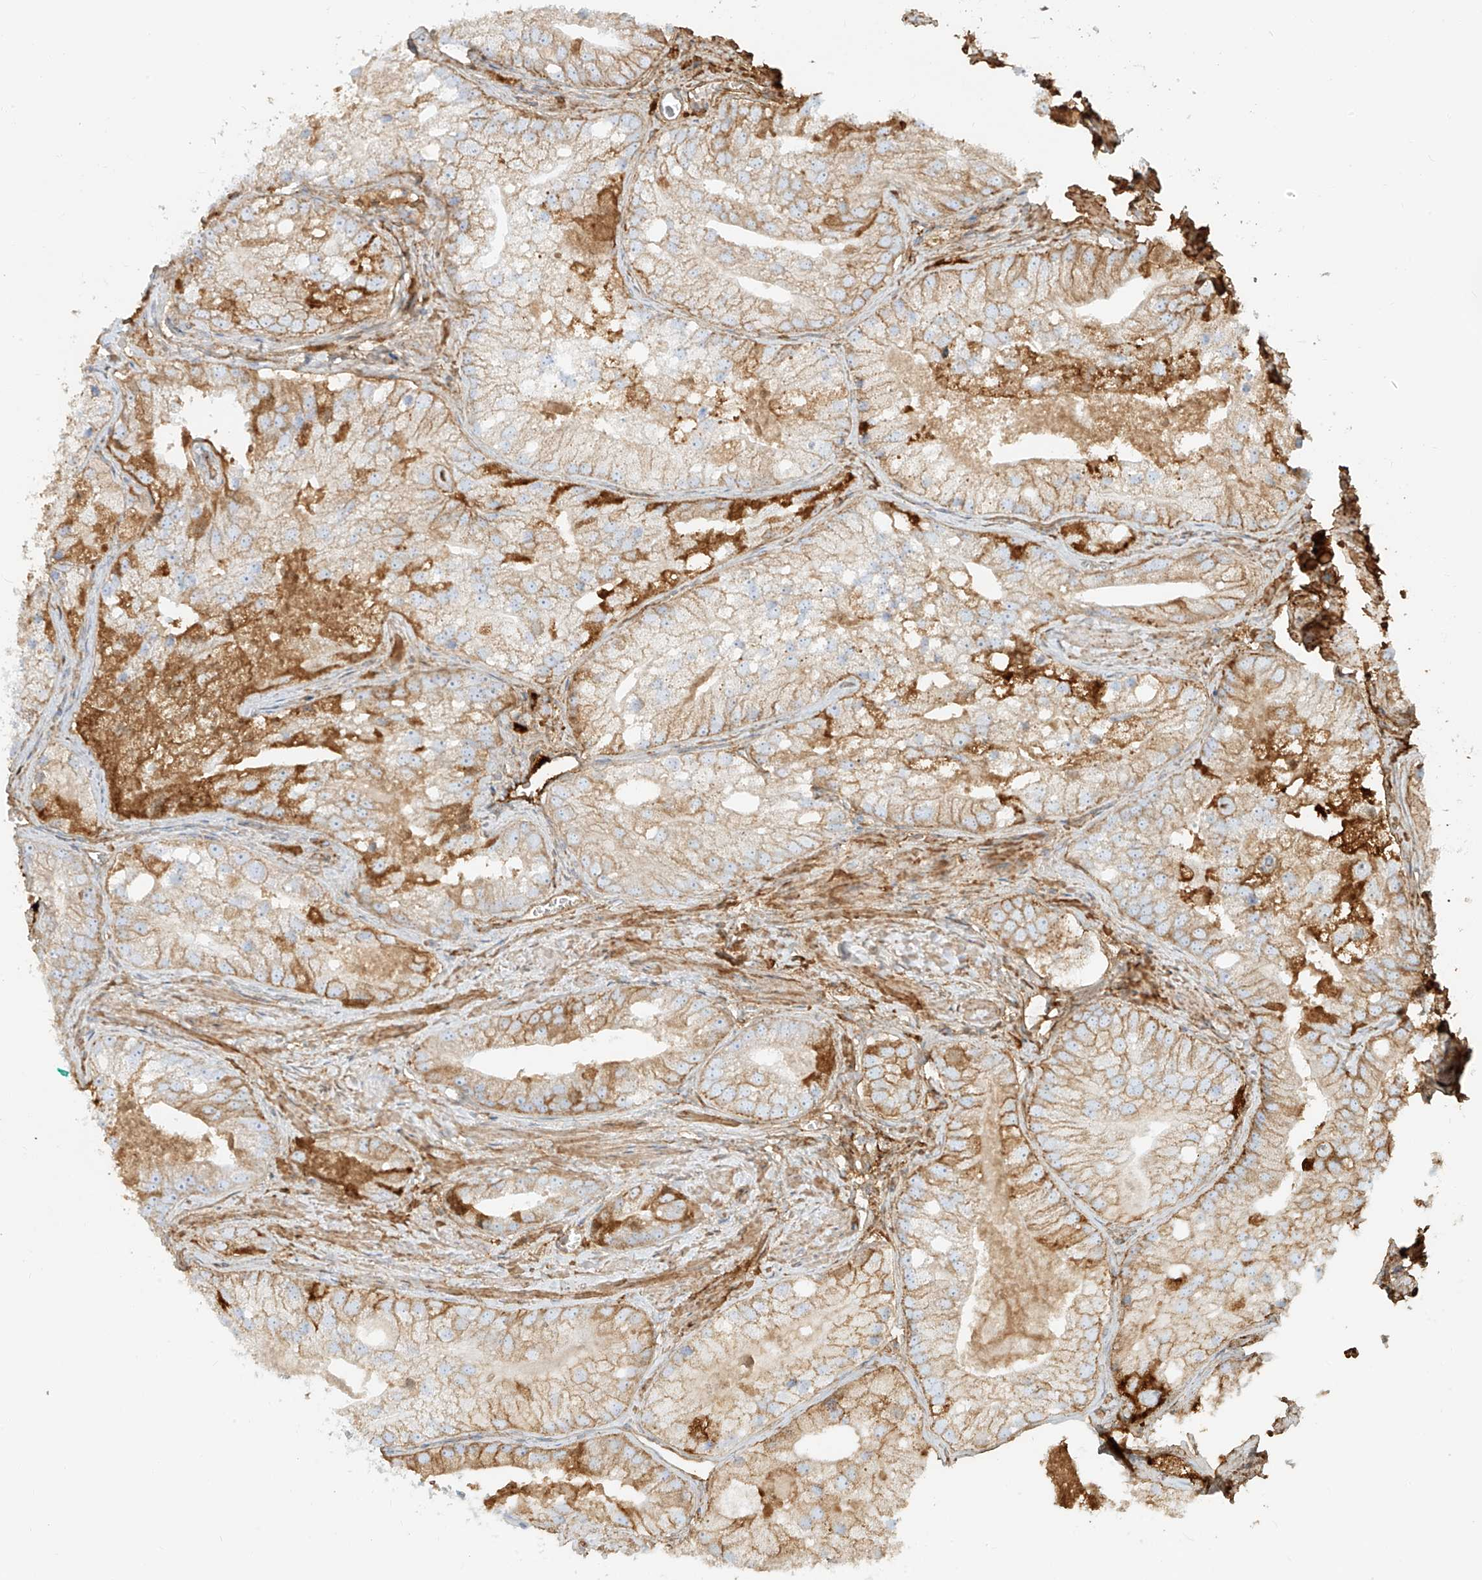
{"staining": {"intensity": "weak", "quantity": "25%-75%", "location": "cytoplasmic/membranous"}, "tissue": "prostate cancer", "cell_type": "Tumor cells", "image_type": "cancer", "snomed": [{"axis": "morphology", "description": "Adenocarcinoma, Low grade"}, {"axis": "topography", "description": "Prostate"}], "caption": "Immunohistochemistry micrograph of neoplastic tissue: prostate adenocarcinoma (low-grade) stained using immunohistochemistry (IHC) displays low levels of weak protein expression localized specifically in the cytoplasmic/membranous of tumor cells, appearing as a cytoplasmic/membranous brown color.", "gene": "OCSTAMP", "patient": {"sex": "male", "age": 69}}